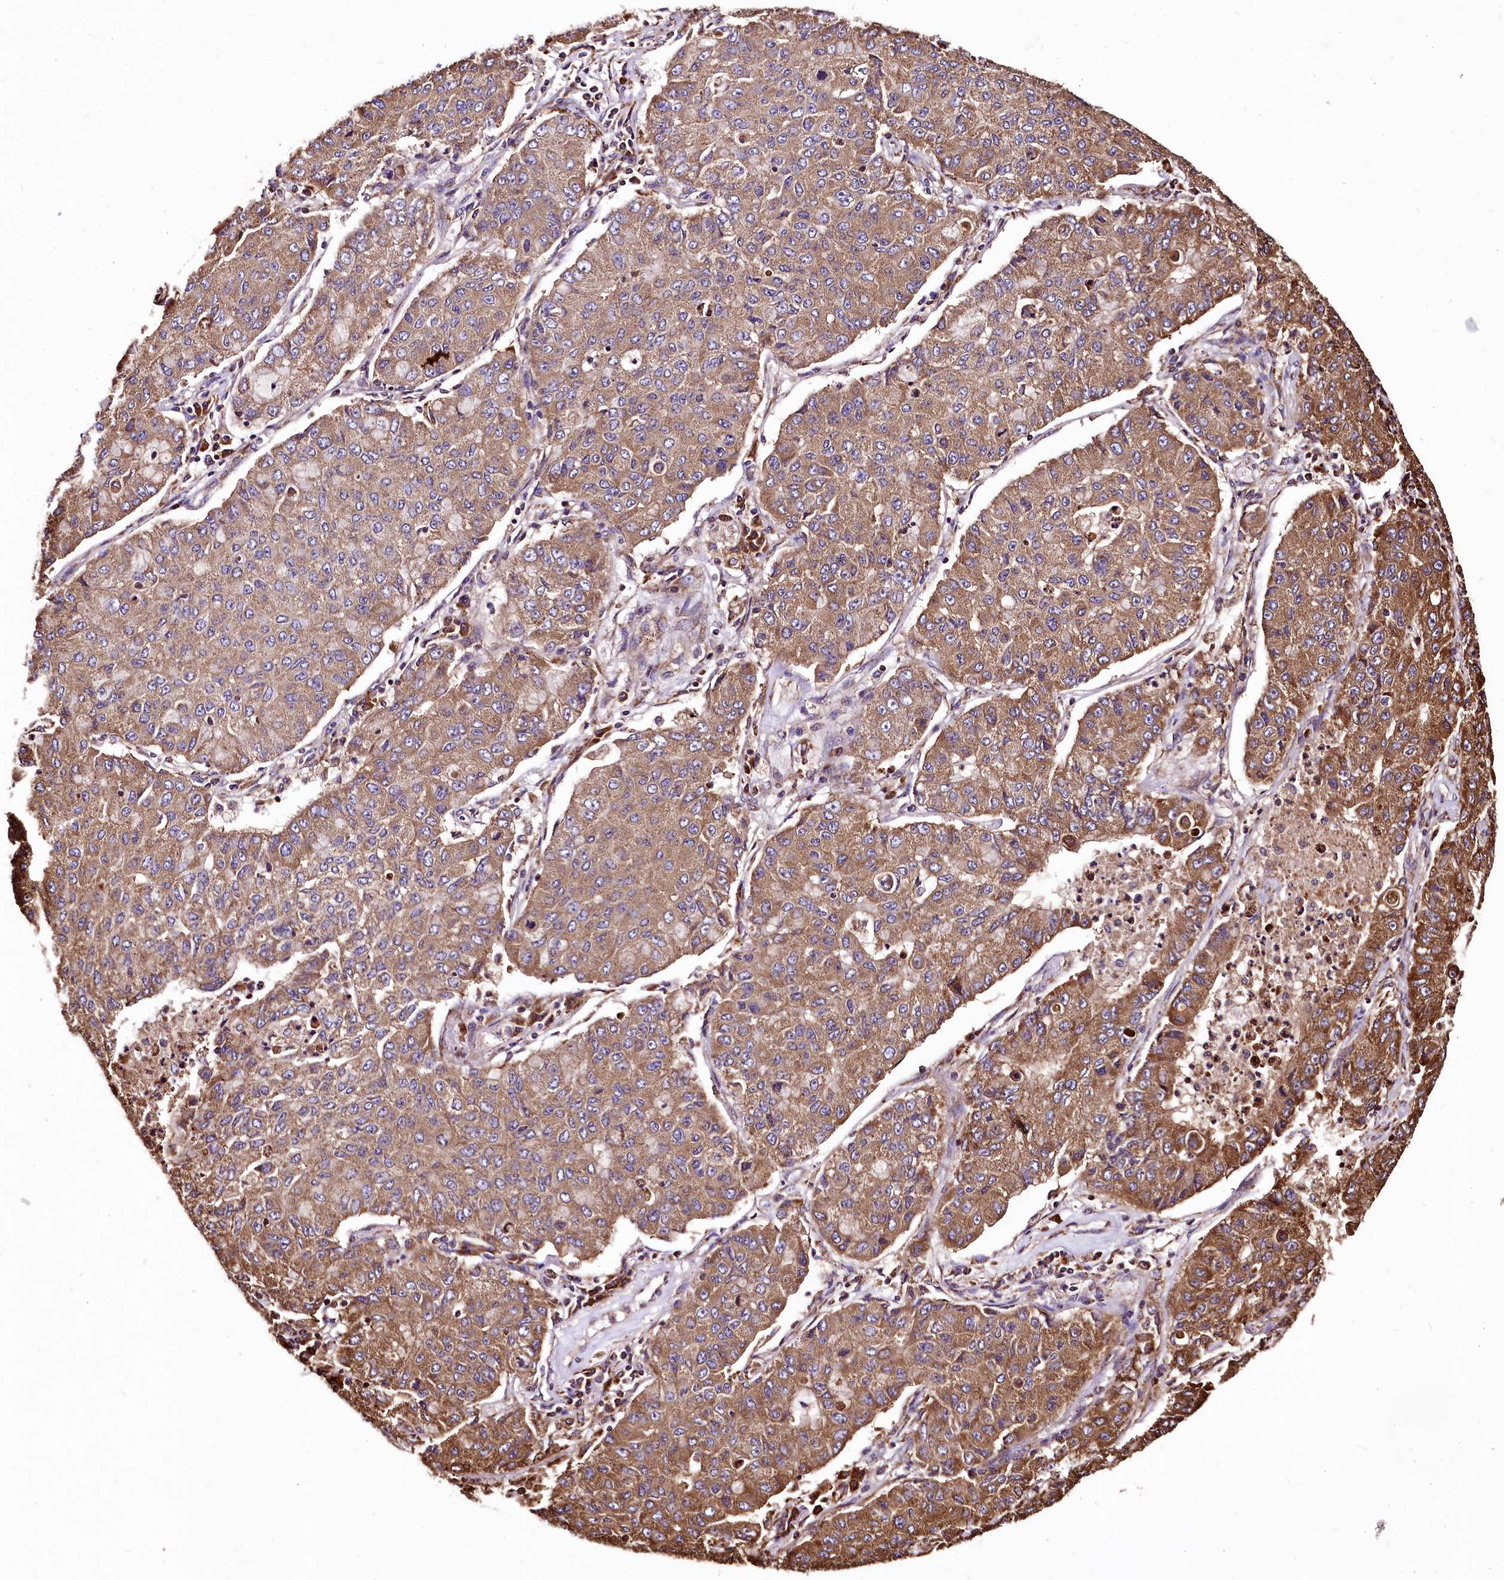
{"staining": {"intensity": "moderate", "quantity": ">75%", "location": "cytoplasmic/membranous"}, "tissue": "lung cancer", "cell_type": "Tumor cells", "image_type": "cancer", "snomed": [{"axis": "morphology", "description": "Squamous cell carcinoma, NOS"}, {"axis": "topography", "description": "Lung"}], "caption": "This is a photomicrograph of immunohistochemistry staining of lung cancer, which shows moderate expression in the cytoplasmic/membranous of tumor cells.", "gene": "LRSAM1", "patient": {"sex": "male", "age": 74}}